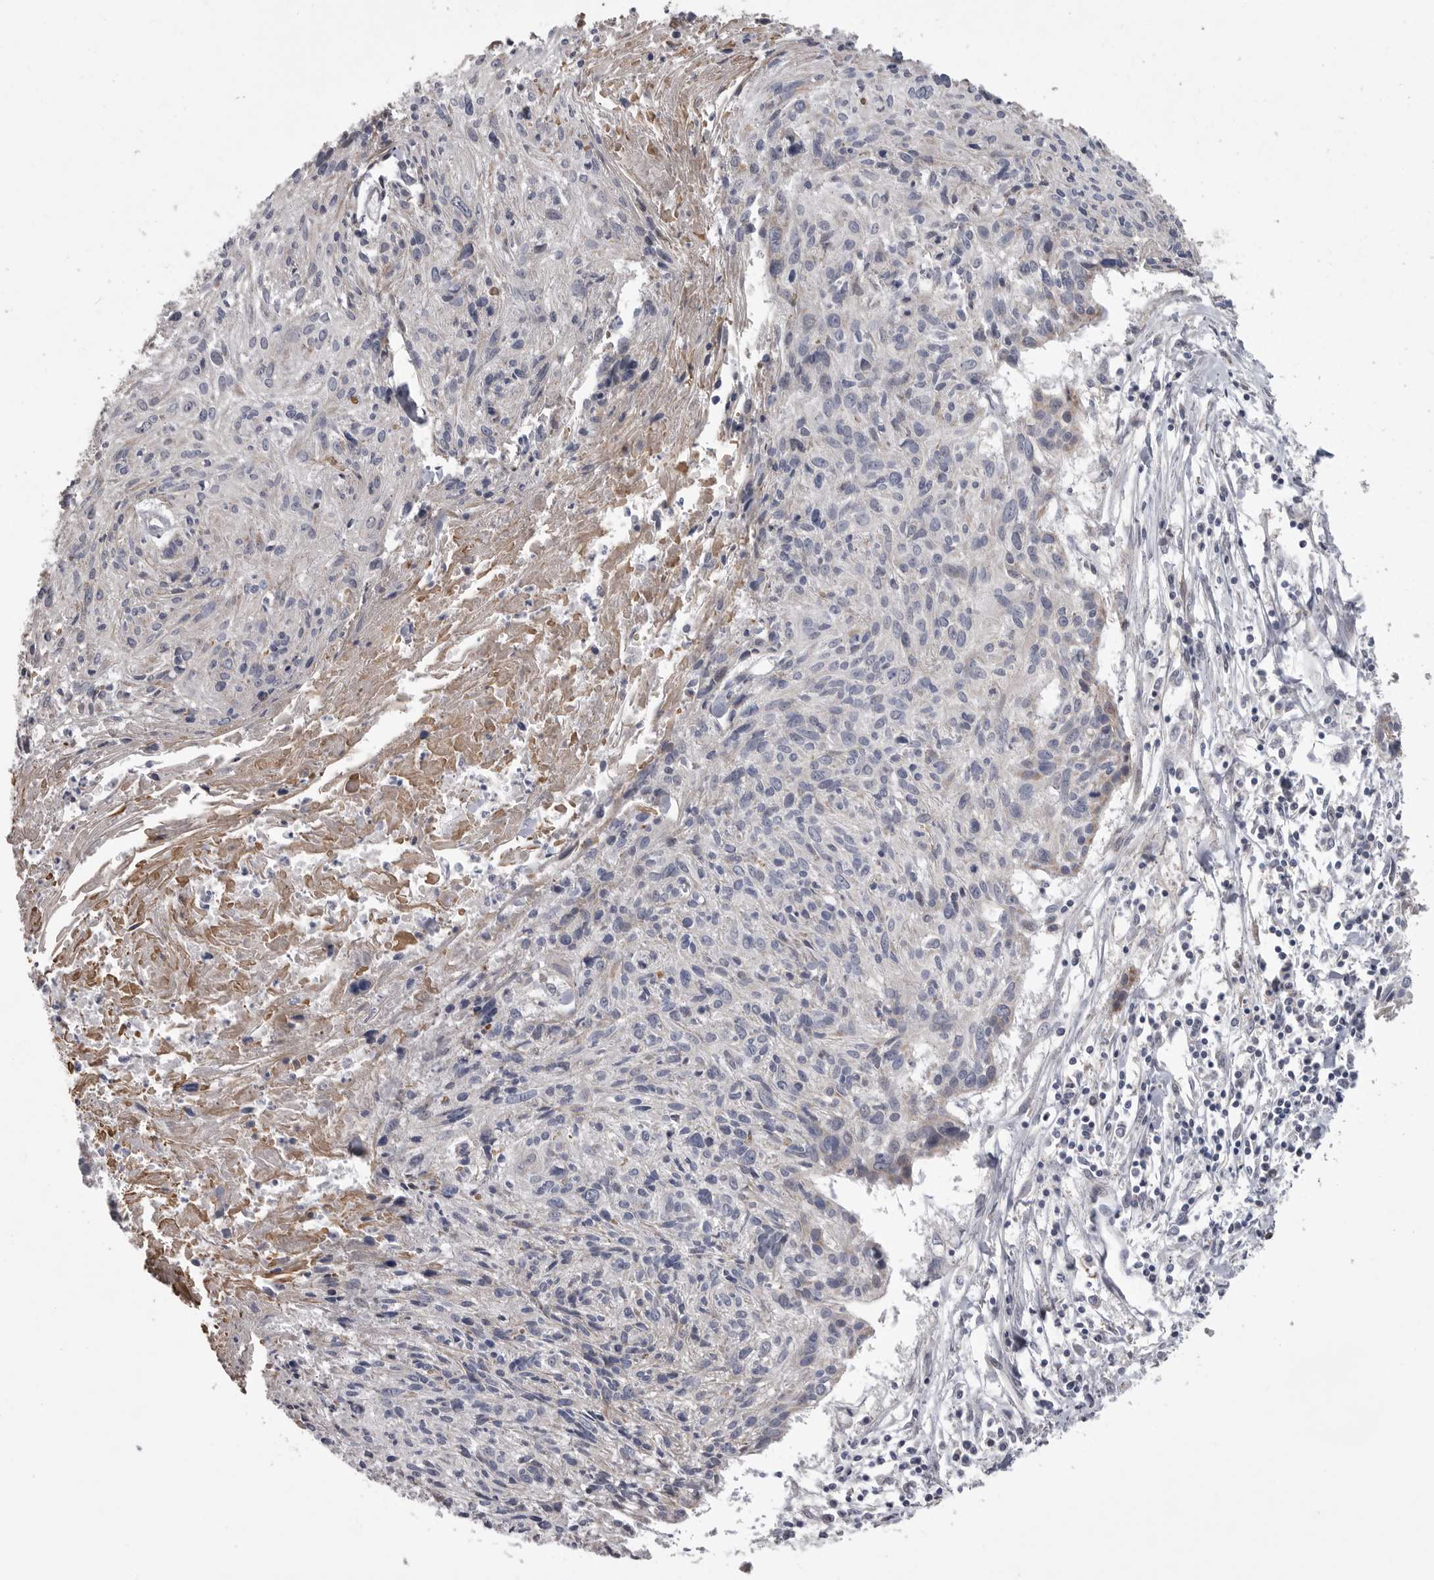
{"staining": {"intensity": "negative", "quantity": "none", "location": "none"}, "tissue": "cervical cancer", "cell_type": "Tumor cells", "image_type": "cancer", "snomed": [{"axis": "morphology", "description": "Squamous cell carcinoma, NOS"}, {"axis": "topography", "description": "Cervix"}], "caption": "There is no significant positivity in tumor cells of cervical squamous cell carcinoma.", "gene": "CRP", "patient": {"sex": "female", "age": 51}}